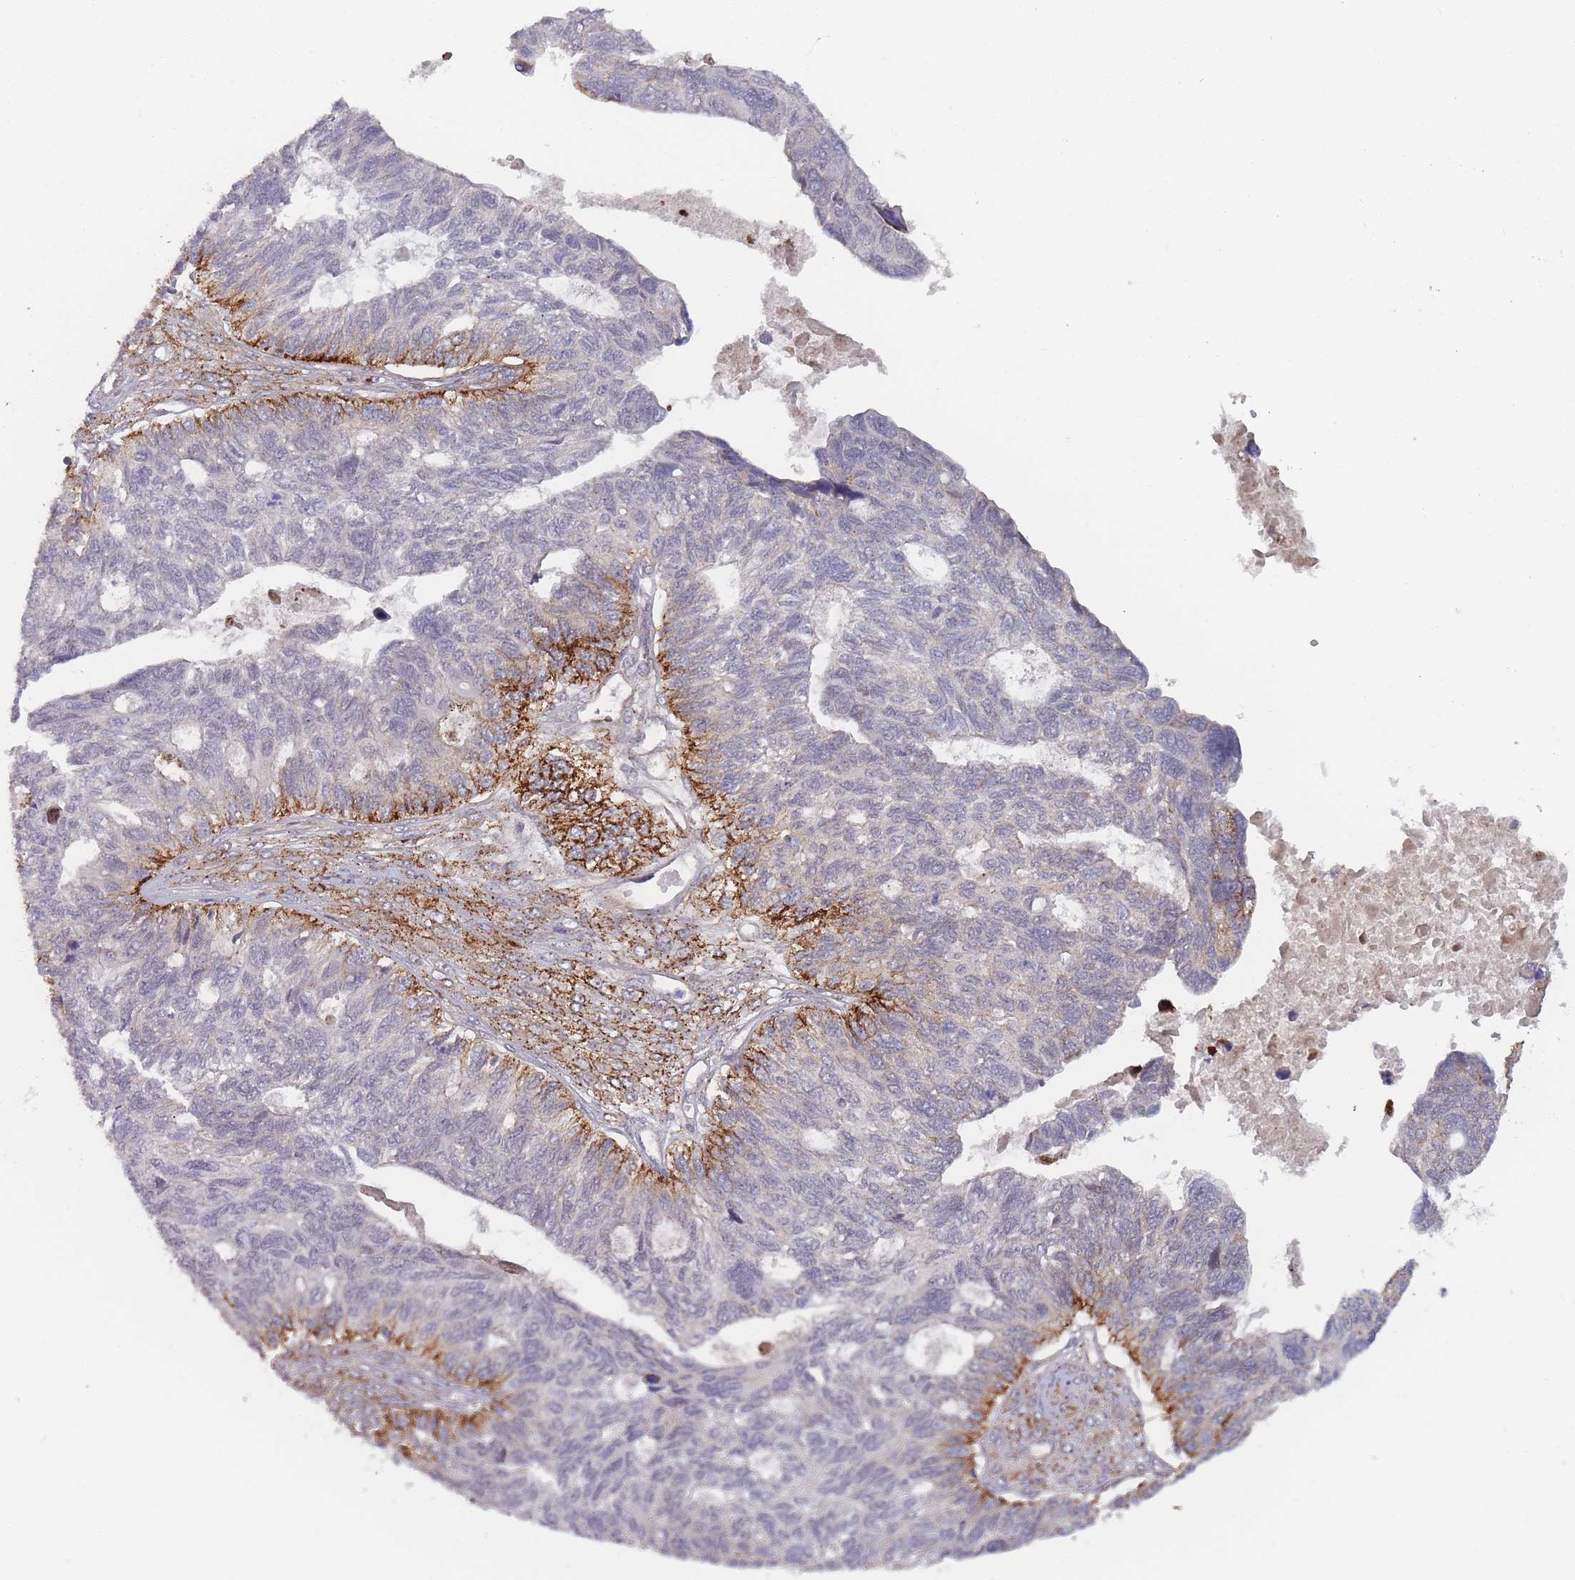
{"staining": {"intensity": "strong", "quantity": "<25%", "location": "cytoplasmic/membranous"}, "tissue": "ovarian cancer", "cell_type": "Tumor cells", "image_type": "cancer", "snomed": [{"axis": "morphology", "description": "Cystadenocarcinoma, serous, NOS"}, {"axis": "topography", "description": "Ovary"}], "caption": "Immunohistochemical staining of human serous cystadenocarcinoma (ovarian) displays medium levels of strong cytoplasmic/membranous staining in about <25% of tumor cells.", "gene": "TMEM232", "patient": {"sex": "female", "age": 79}}